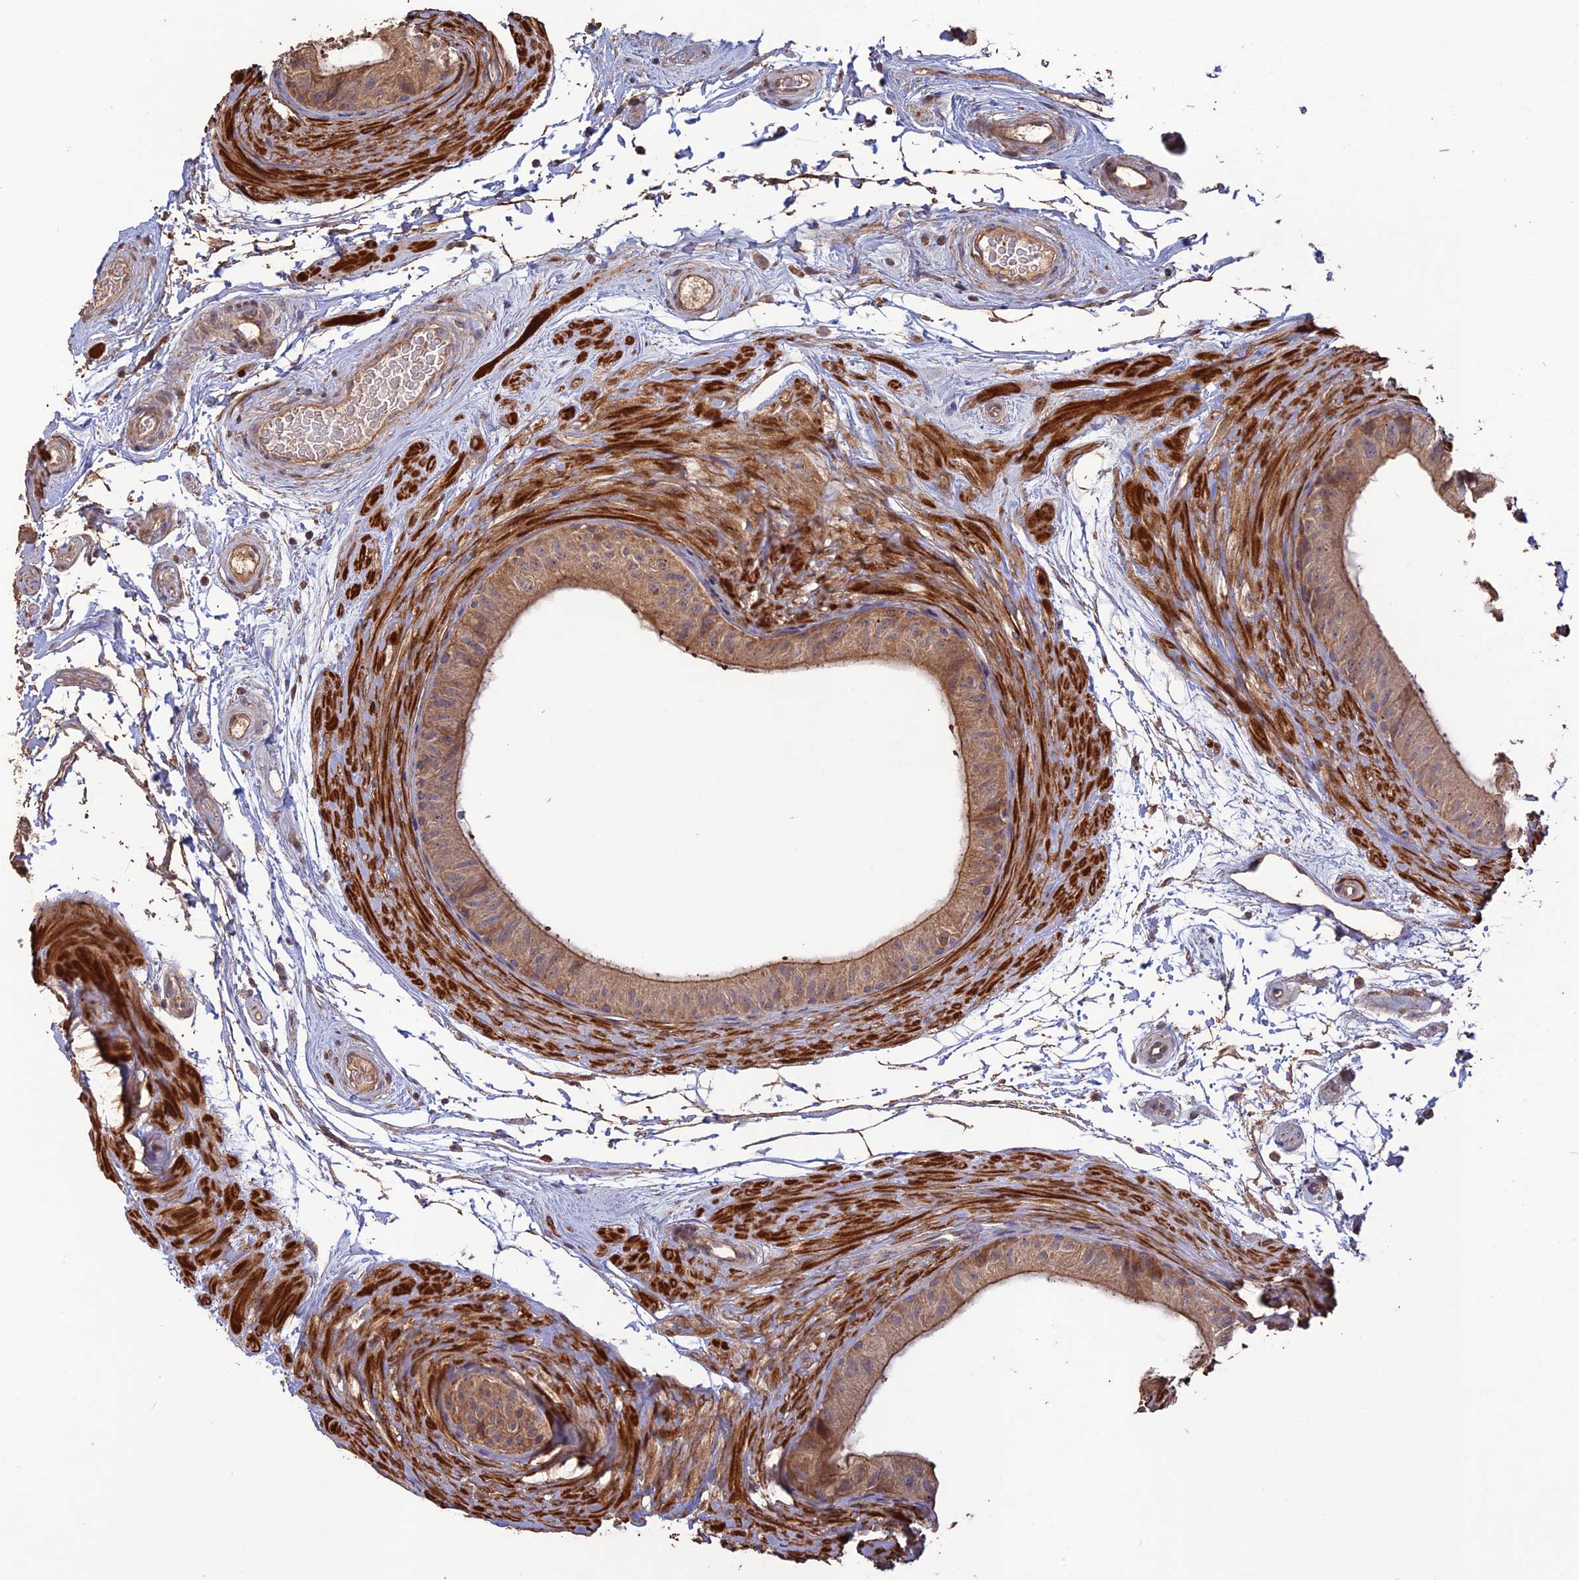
{"staining": {"intensity": "moderate", "quantity": "25%-75%", "location": "cytoplasmic/membranous"}, "tissue": "epididymis", "cell_type": "Glandular cells", "image_type": "normal", "snomed": [{"axis": "morphology", "description": "Normal tissue, NOS"}, {"axis": "topography", "description": "Epididymis"}], "caption": "Epididymis stained with DAB IHC demonstrates medium levels of moderate cytoplasmic/membranous staining in about 25%-75% of glandular cells.", "gene": "LAYN", "patient": {"sex": "male", "age": 45}}